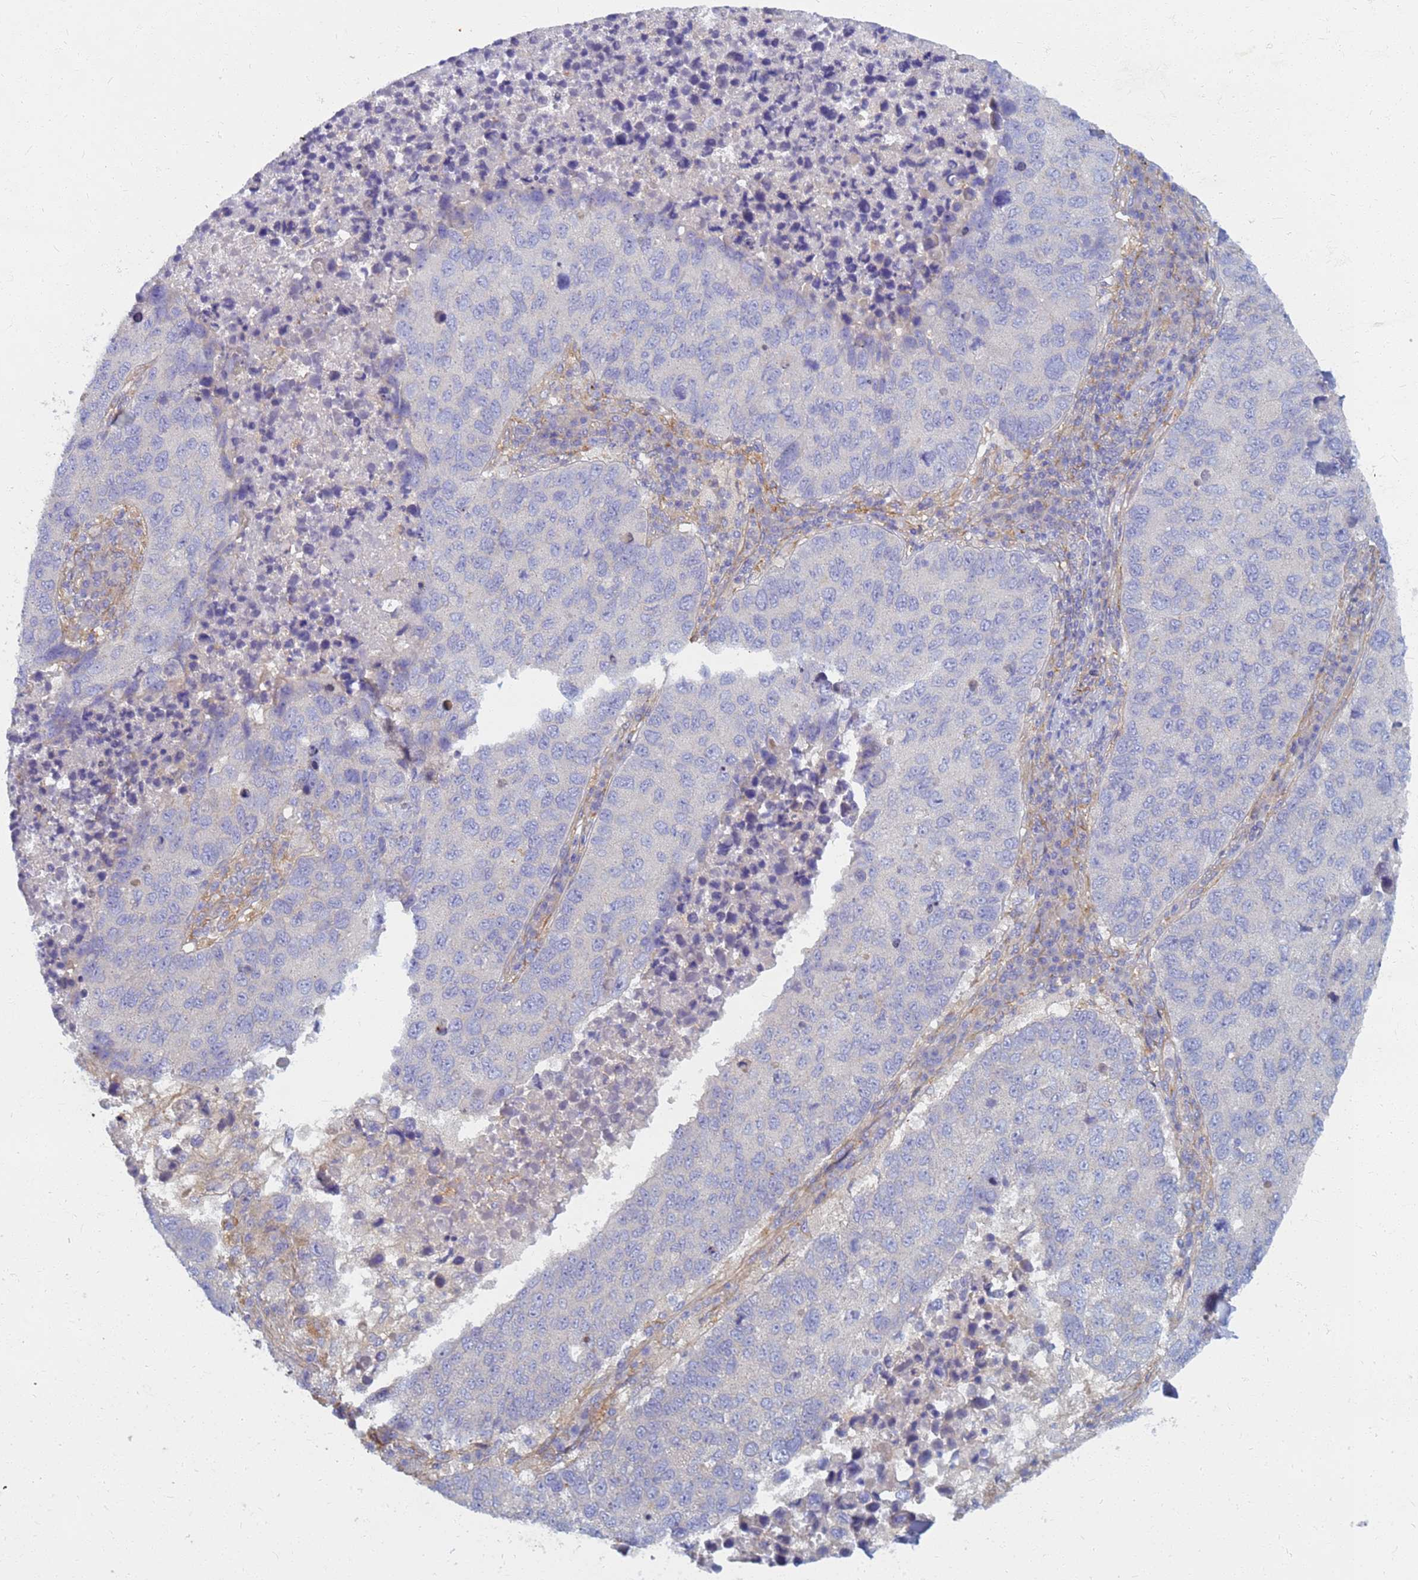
{"staining": {"intensity": "negative", "quantity": "none", "location": "none"}, "tissue": "lung cancer", "cell_type": "Tumor cells", "image_type": "cancer", "snomed": [{"axis": "morphology", "description": "Squamous cell carcinoma, NOS"}, {"axis": "topography", "description": "Lung"}], "caption": "An immunohistochemistry (IHC) image of lung squamous cell carcinoma is shown. There is no staining in tumor cells of lung squamous cell carcinoma.", "gene": "EEA1", "patient": {"sex": "male", "age": 73}}